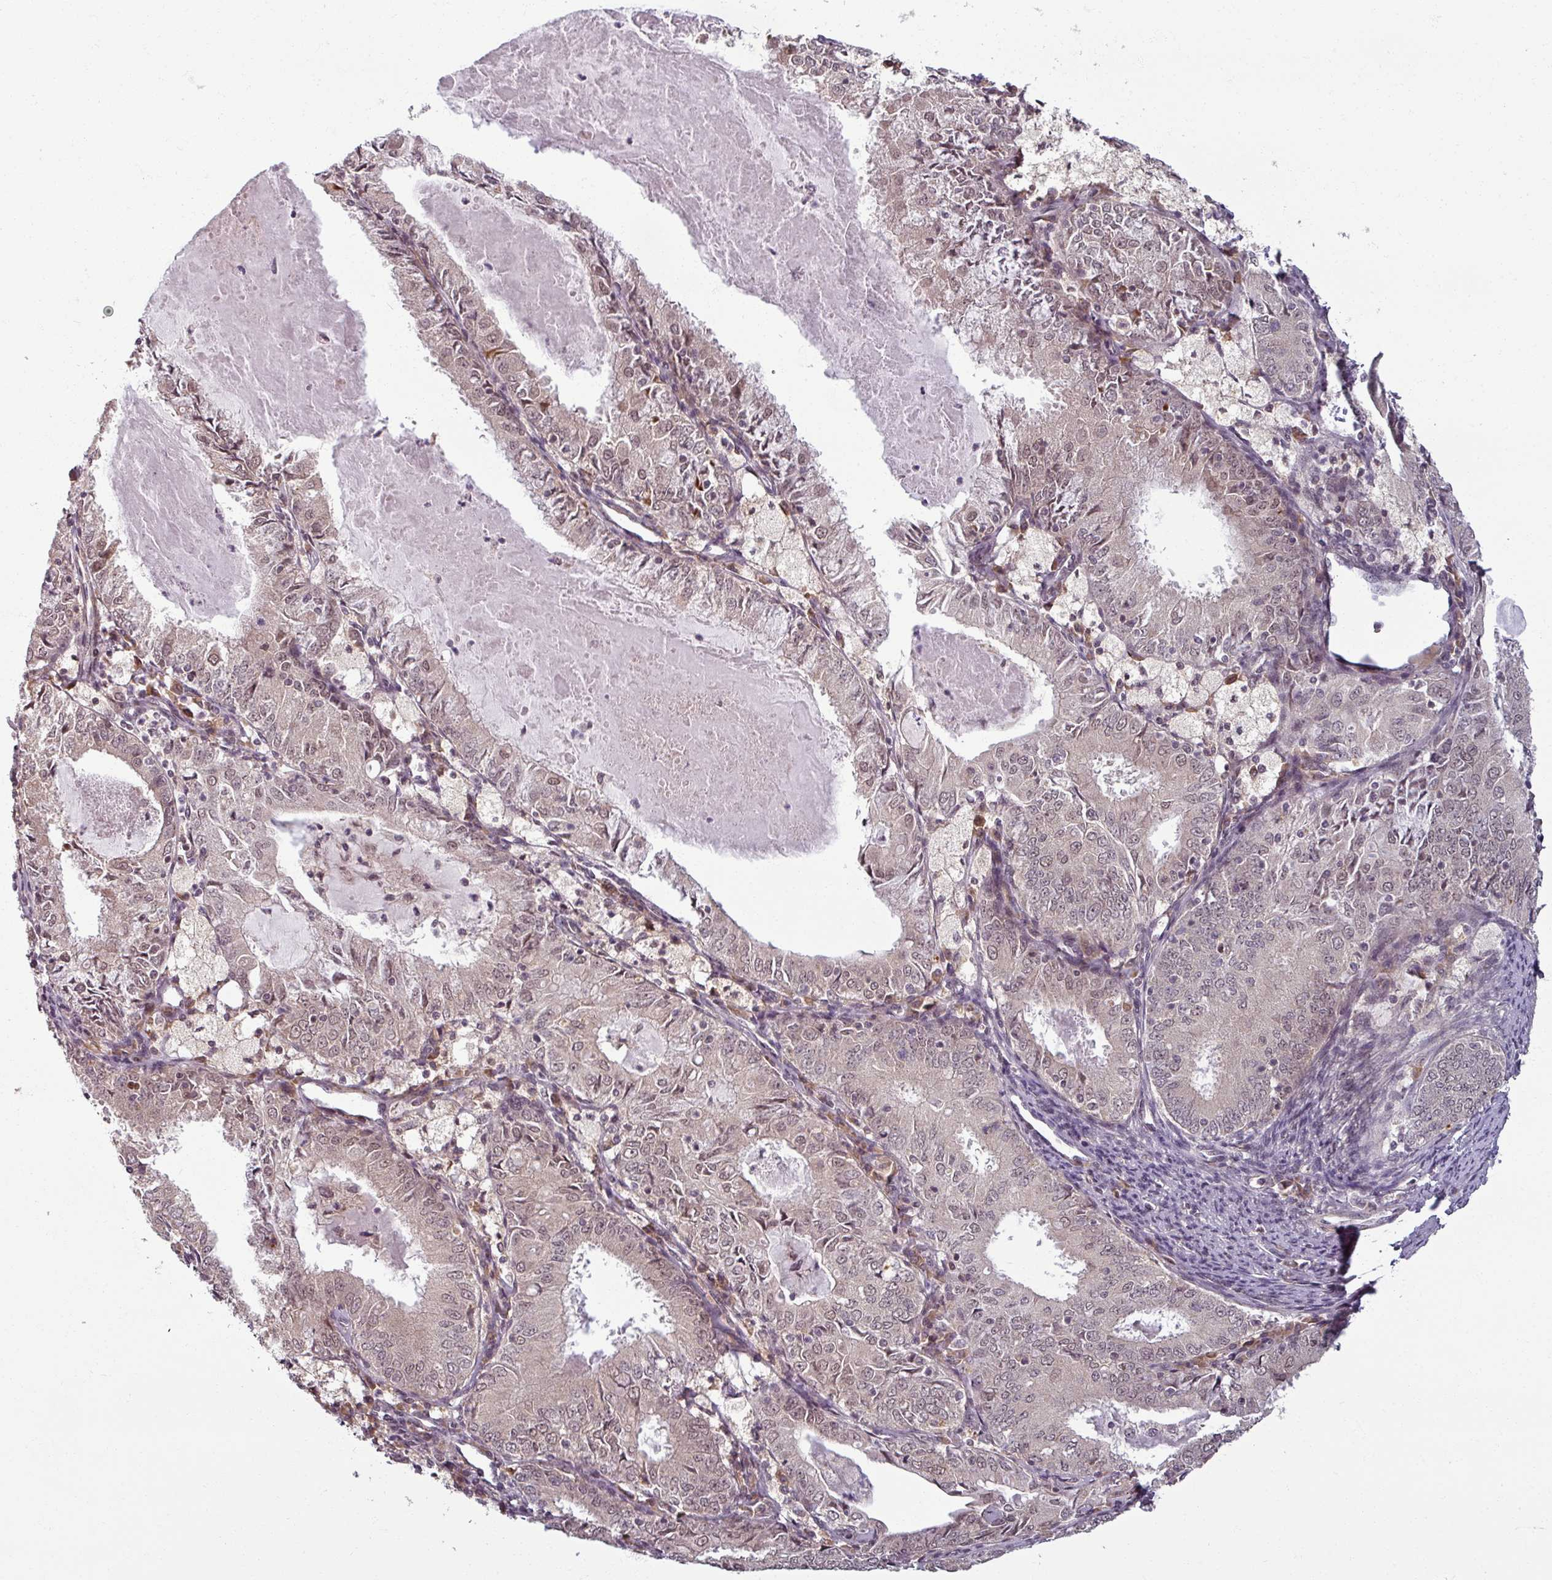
{"staining": {"intensity": "weak", "quantity": "<25%", "location": "nuclear"}, "tissue": "endometrial cancer", "cell_type": "Tumor cells", "image_type": "cancer", "snomed": [{"axis": "morphology", "description": "Adenocarcinoma, NOS"}, {"axis": "topography", "description": "Endometrium"}], "caption": "Endometrial cancer stained for a protein using IHC shows no positivity tumor cells.", "gene": "POLR2G", "patient": {"sex": "female", "age": 57}}